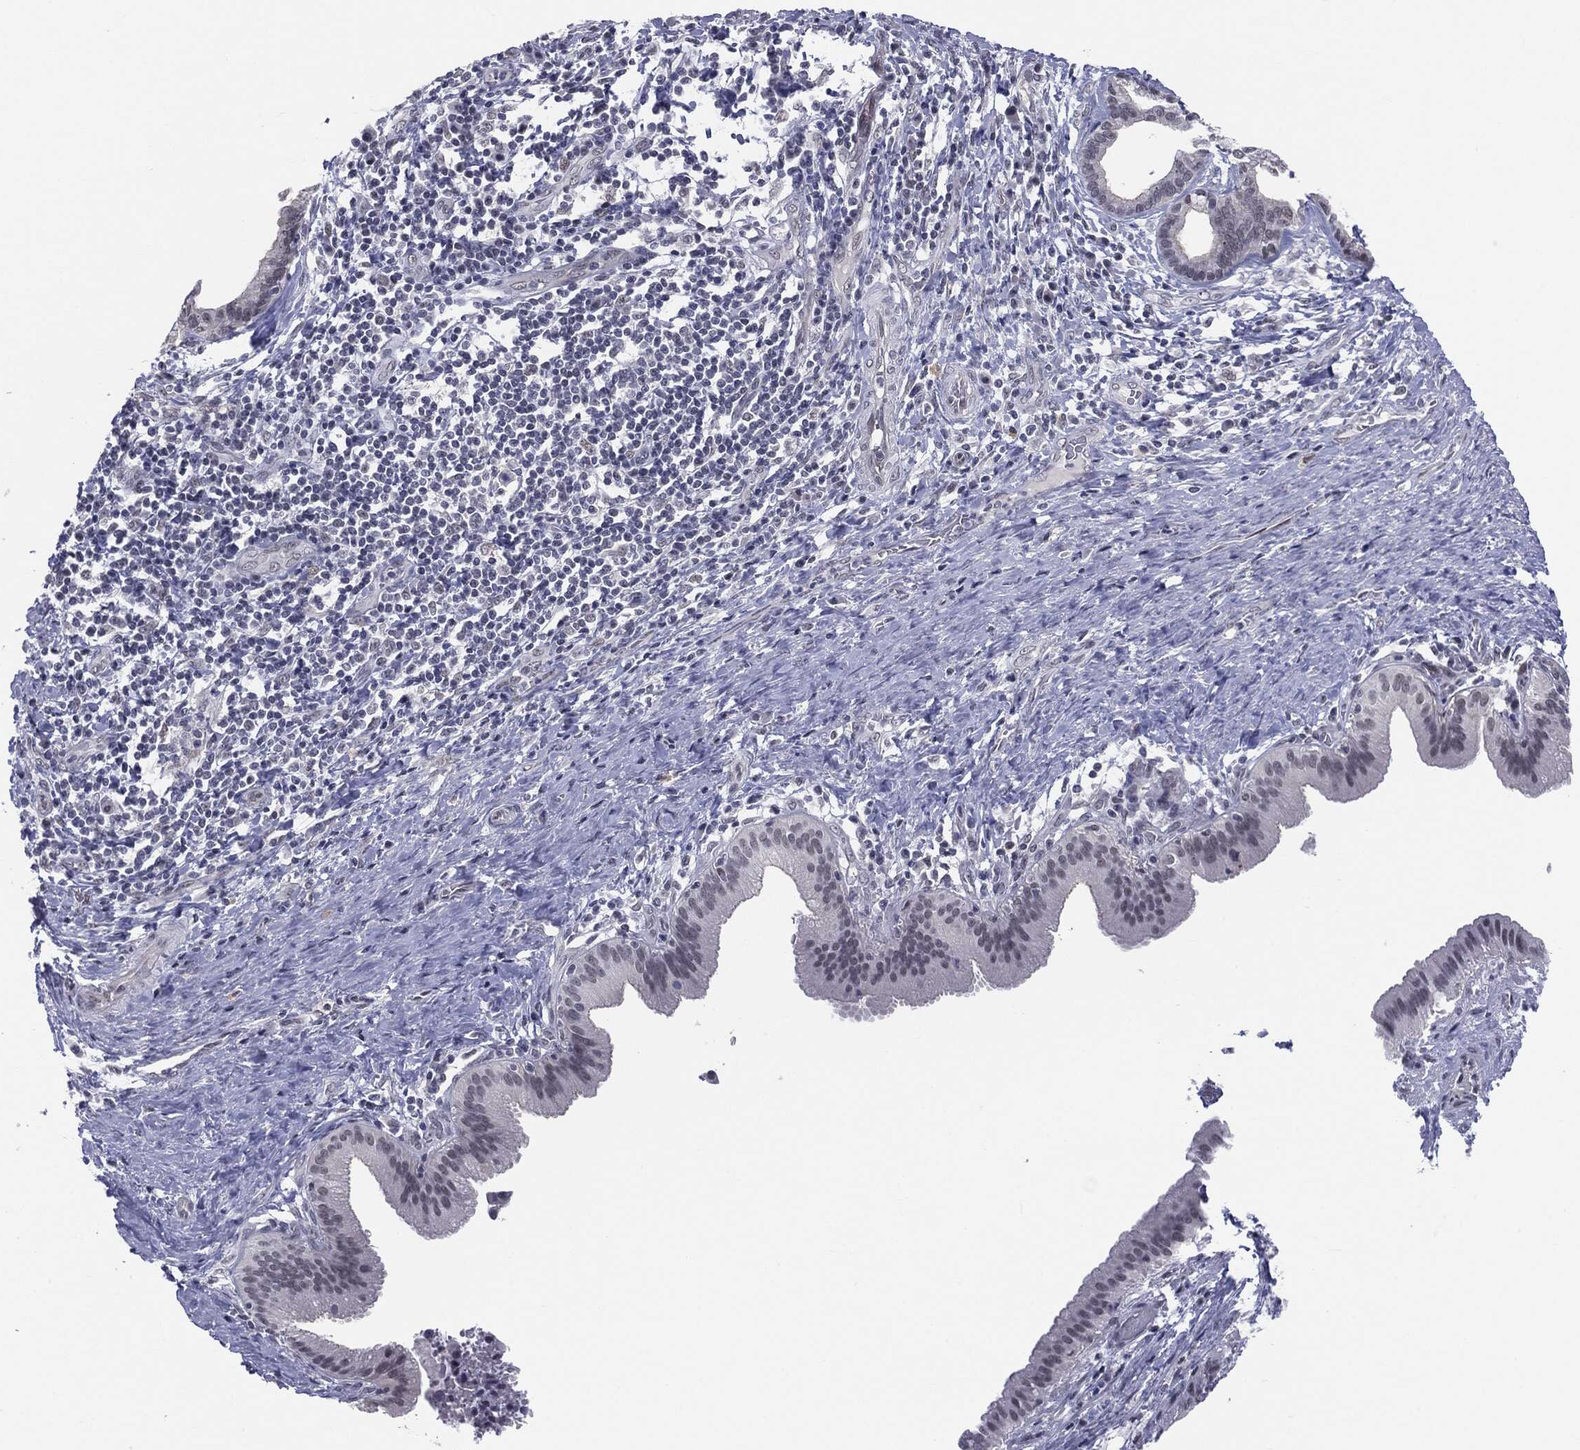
{"staining": {"intensity": "negative", "quantity": "none", "location": "none"}, "tissue": "liver cancer", "cell_type": "Tumor cells", "image_type": "cancer", "snomed": [{"axis": "morphology", "description": "Cholangiocarcinoma"}, {"axis": "topography", "description": "Liver"}], "caption": "Immunohistochemistry (IHC) micrograph of neoplastic tissue: liver cancer stained with DAB exhibits no significant protein staining in tumor cells.", "gene": "SLC5A5", "patient": {"sex": "female", "age": 73}}